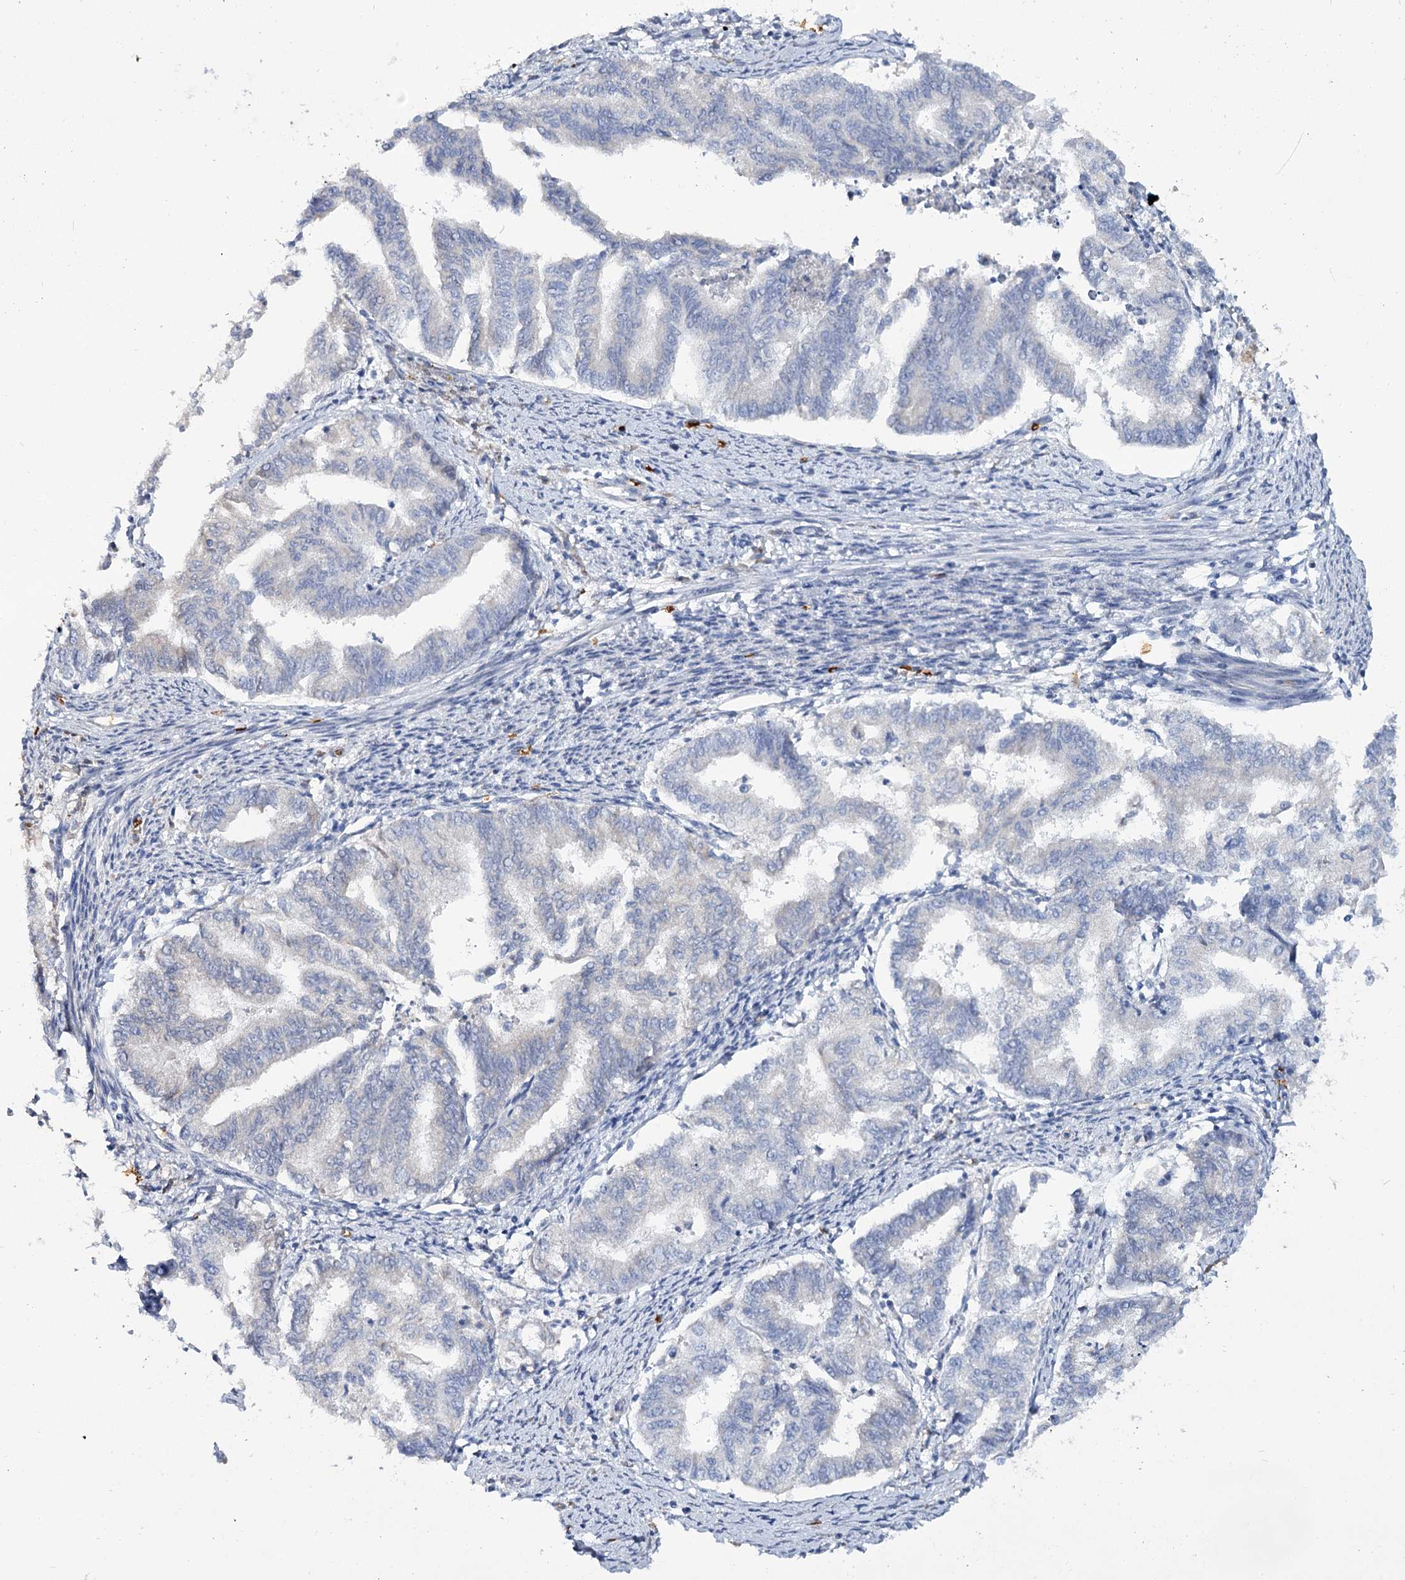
{"staining": {"intensity": "negative", "quantity": "none", "location": "none"}, "tissue": "endometrial cancer", "cell_type": "Tumor cells", "image_type": "cancer", "snomed": [{"axis": "morphology", "description": "Adenocarcinoma, NOS"}, {"axis": "topography", "description": "Endometrium"}], "caption": "Immunohistochemistry photomicrograph of neoplastic tissue: human endometrial adenocarcinoma stained with DAB (3,3'-diaminobenzidine) exhibits no significant protein positivity in tumor cells. Brightfield microscopy of immunohistochemistry (IHC) stained with DAB (3,3'-diaminobenzidine) (brown) and hematoxylin (blue), captured at high magnification.", "gene": "GBF1", "patient": {"sex": "female", "age": 79}}